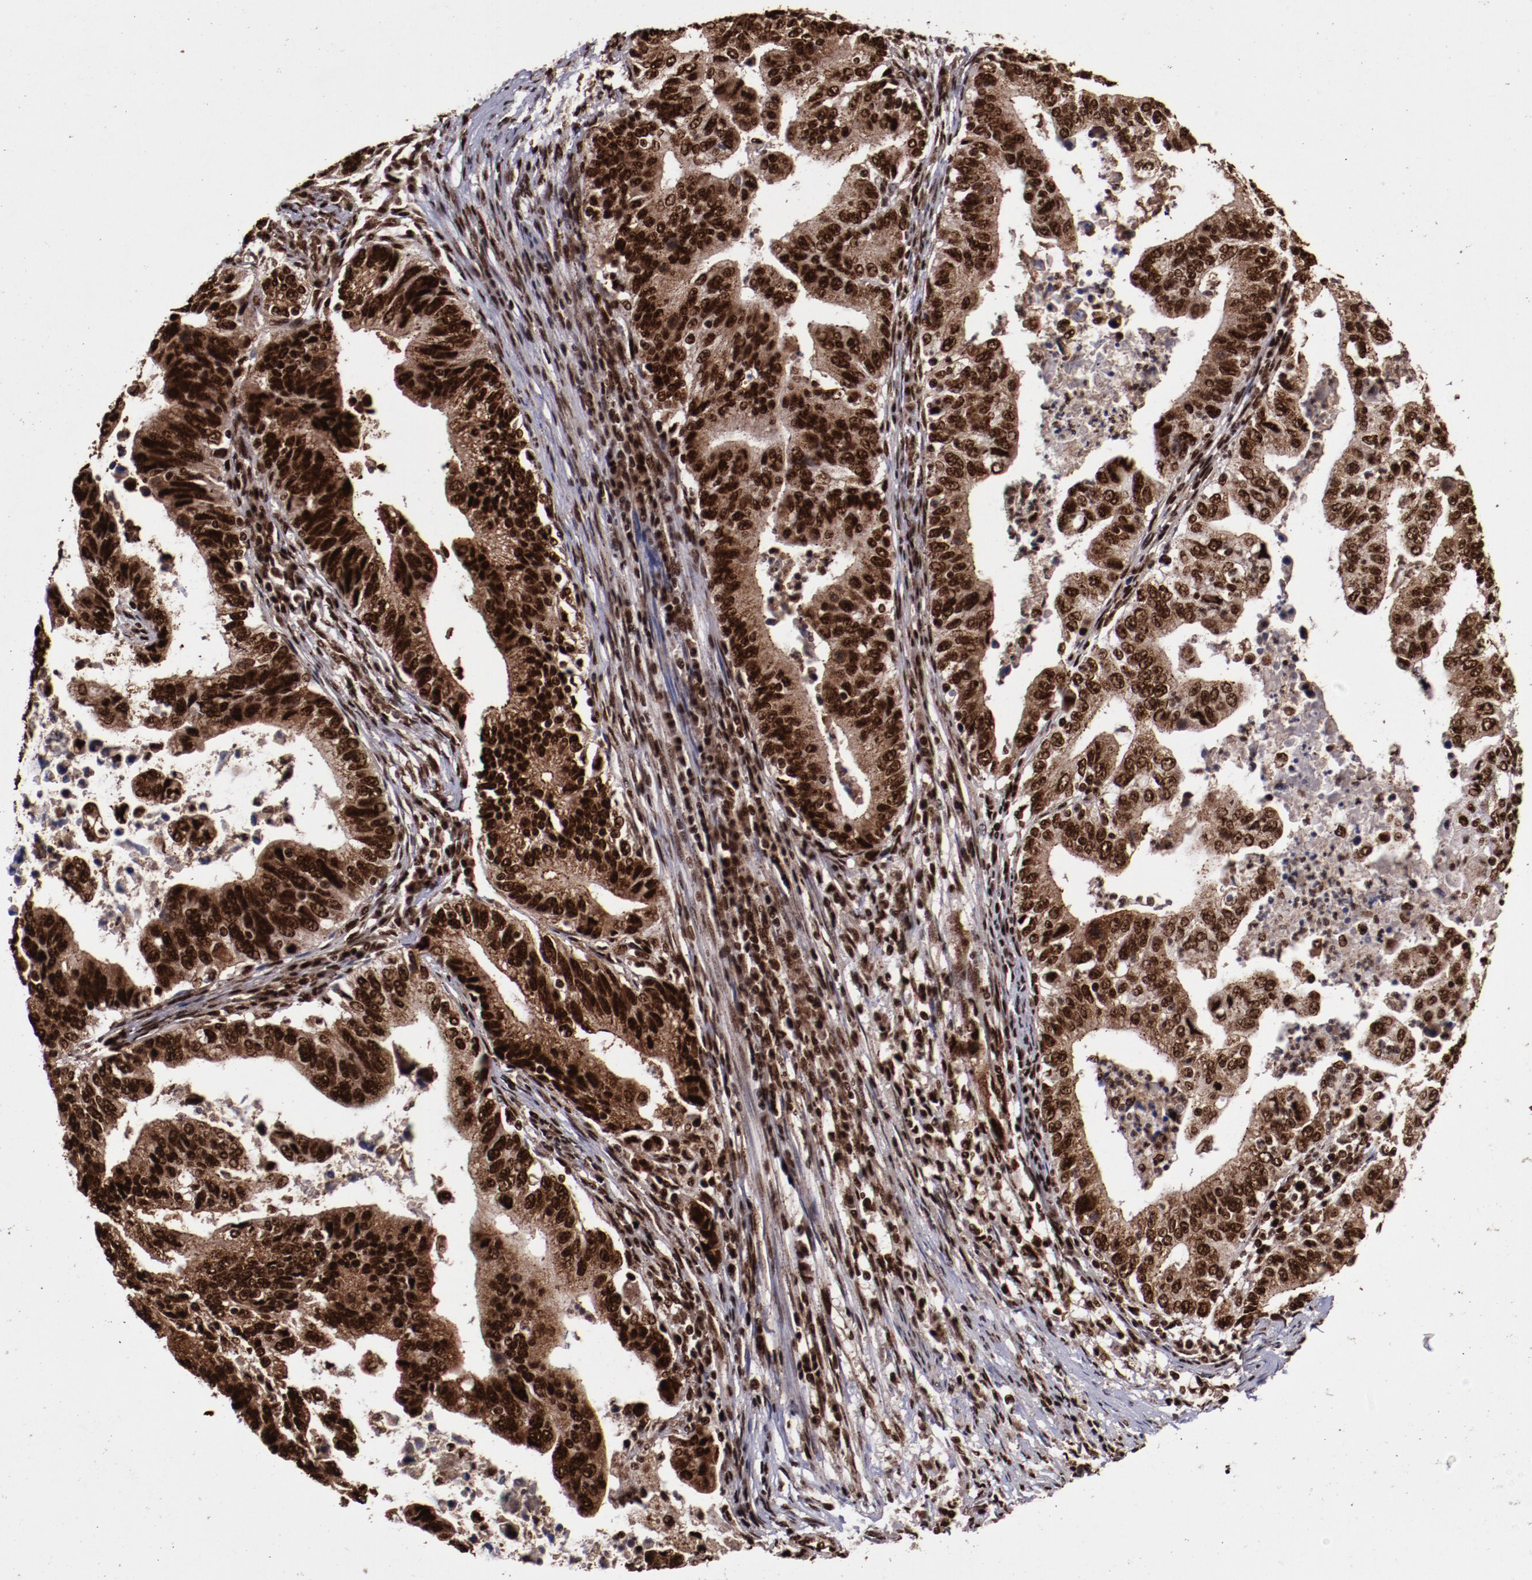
{"staining": {"intensity": "strong", "quantity": ">75%", "location": "cytoplasmic/membranous,nuclear"}, "tissue": "stomach cancer", "cell_type": "Tumor cells", "image_type": "cancer", "snomed": [{"axis": "morphology", "description": "Adenocarcinoma, NOS"}, {"axis": "topography", "description": "Stomach, upper"}], "caption": "DAB (3,3'-diaminobenzidine) immunohistochemical staining of human stomach cancer exhibits strong cytoplasmic/membranous and nuclear protein staining in about >75% of tumor cells.", "gene": "SNW1", "patient": {"sex": "female", "age": 50}}